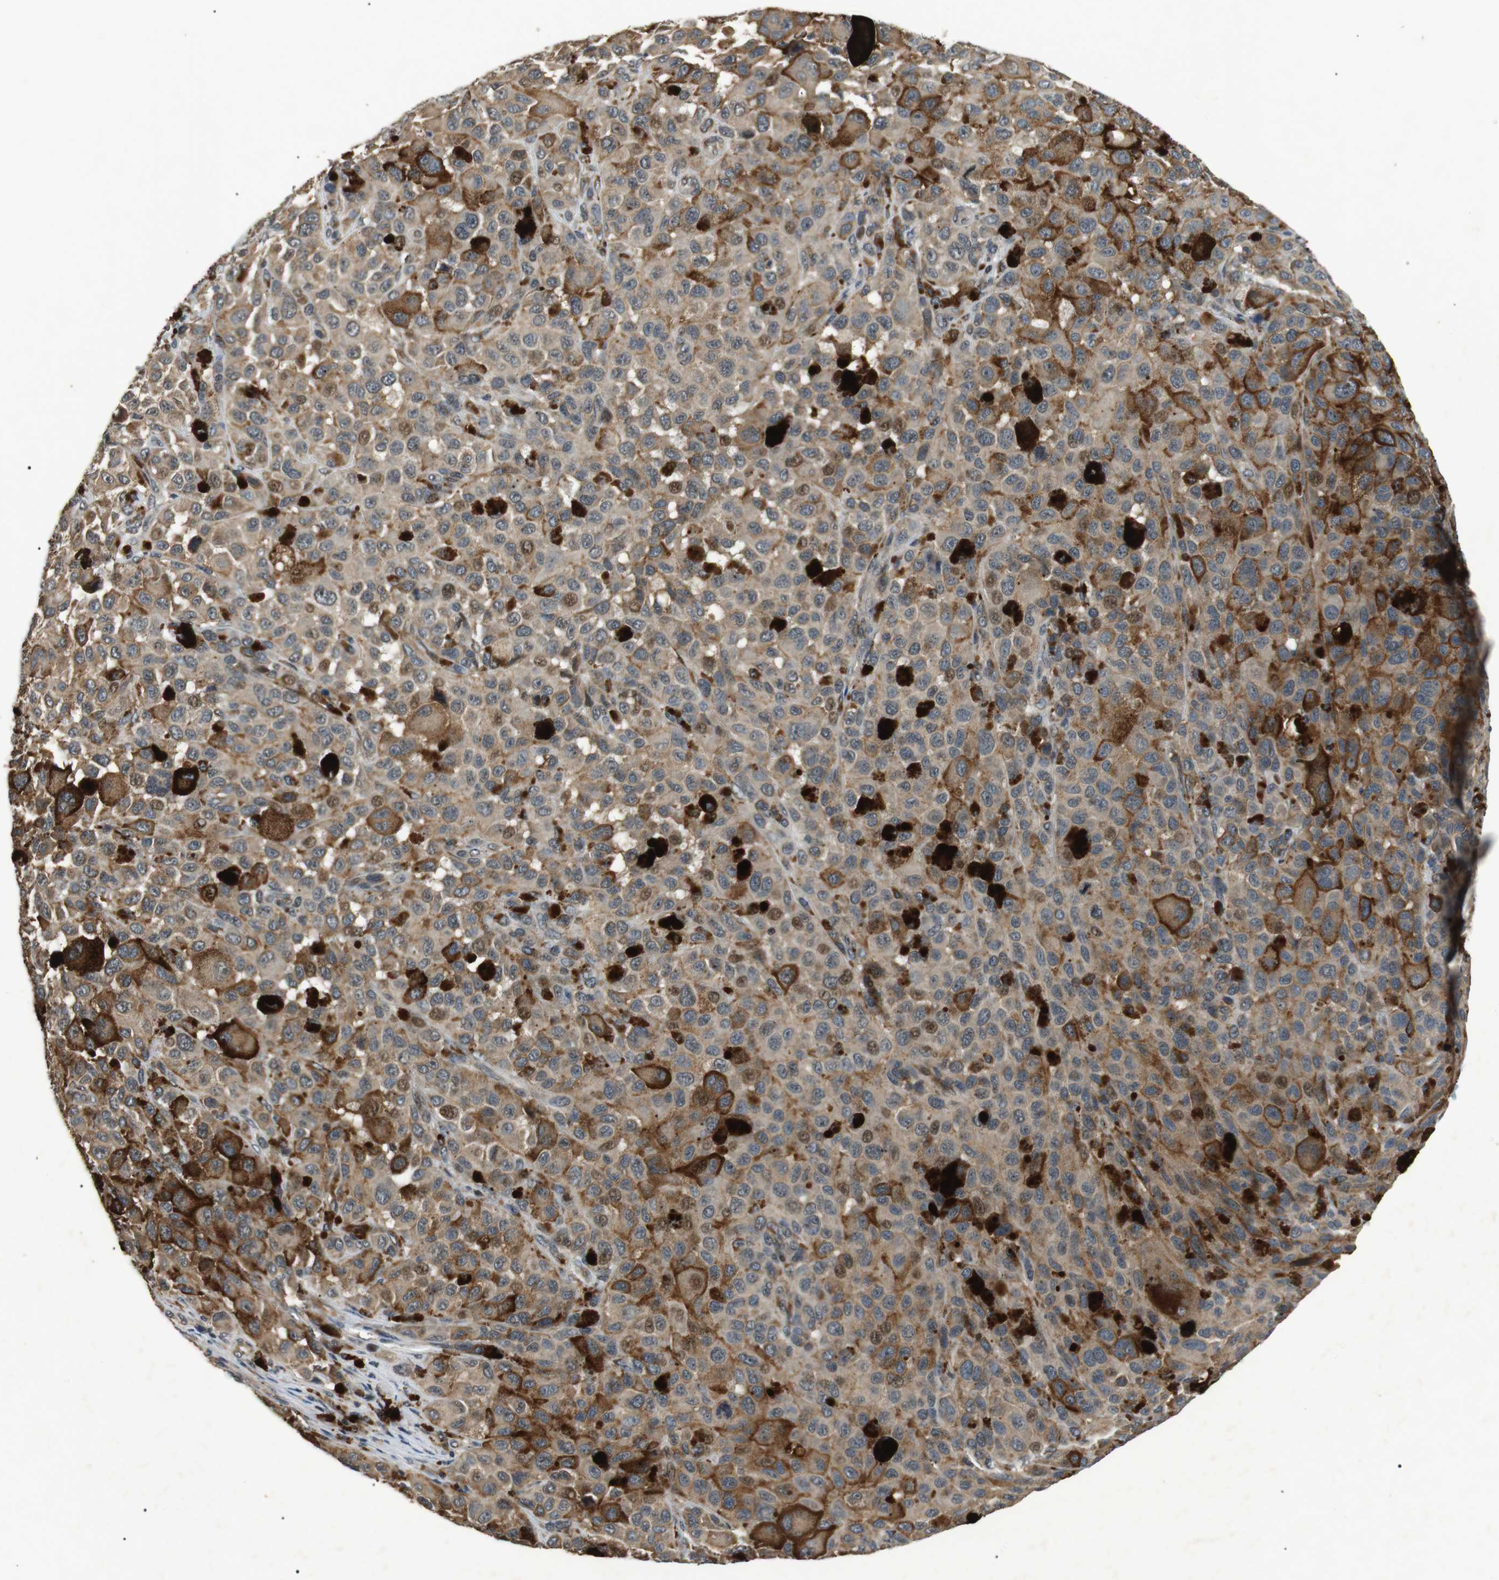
{"staining": {"intensity": "moderate", "quantity": "25%-75%", "location": "cytoplasmic/membranous"}, "tissue": "melanoma", "cell_type": "Tumor cells", "image_type": "cancer", "snomed": [{"axis": "morphology", "description": "Malignant melanoma, NOS"}, {"axis": "topography", "description": "Skin"}], "caption": "A histopathology image of malignant melanoma stained for a protein exhibits moderate cytoplasmic/membranous brown staining in tumor cells.", "gene": "HSPA13", "patient": {"sex": "male", "age": 96}}